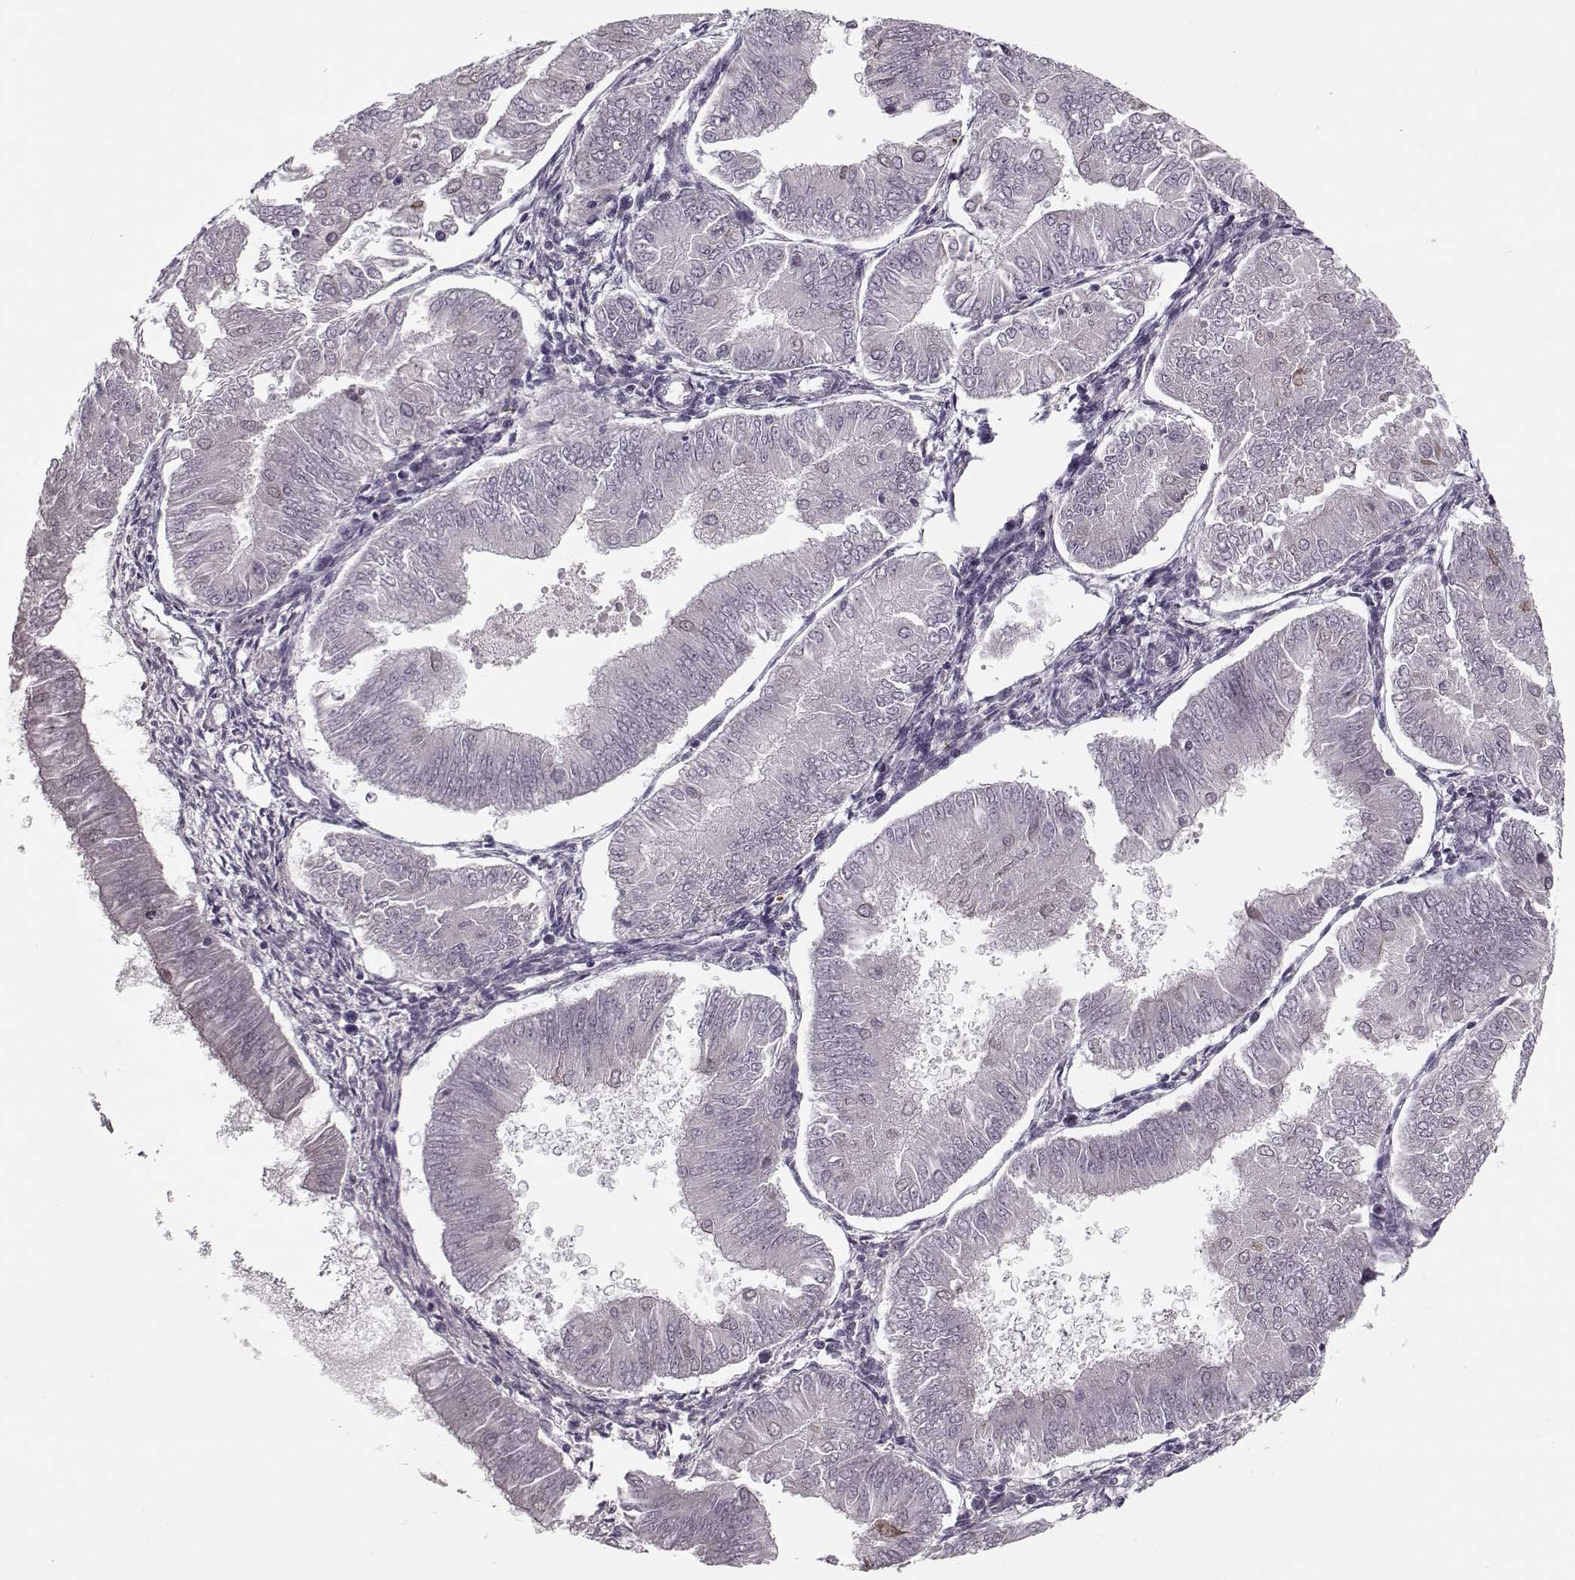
{"staining": {"intensity": "negative", "quantity": "none", "location": "none"}, "tissue": "endometrial cancer", "cell_type": "Tumor cells", "image_type": "cancer", "snomed": [{"axis": "morphology", "description": "Adenocarcinoma, NOS"}, {"axis": "topography", "description": "Endometrium"}], "caption": "This is a micrograph of IHC staining of endometrial cancer (adenocarcinoma), which shows no expression in tumor cells. The staining was performed using DAB to visualize the protein expression in brown, while the nuclei were stained in blue with hematoxylin (Magnification: 20x).", "gene": "DNAI3", "patient": {"sex": "female", "age": 53}}